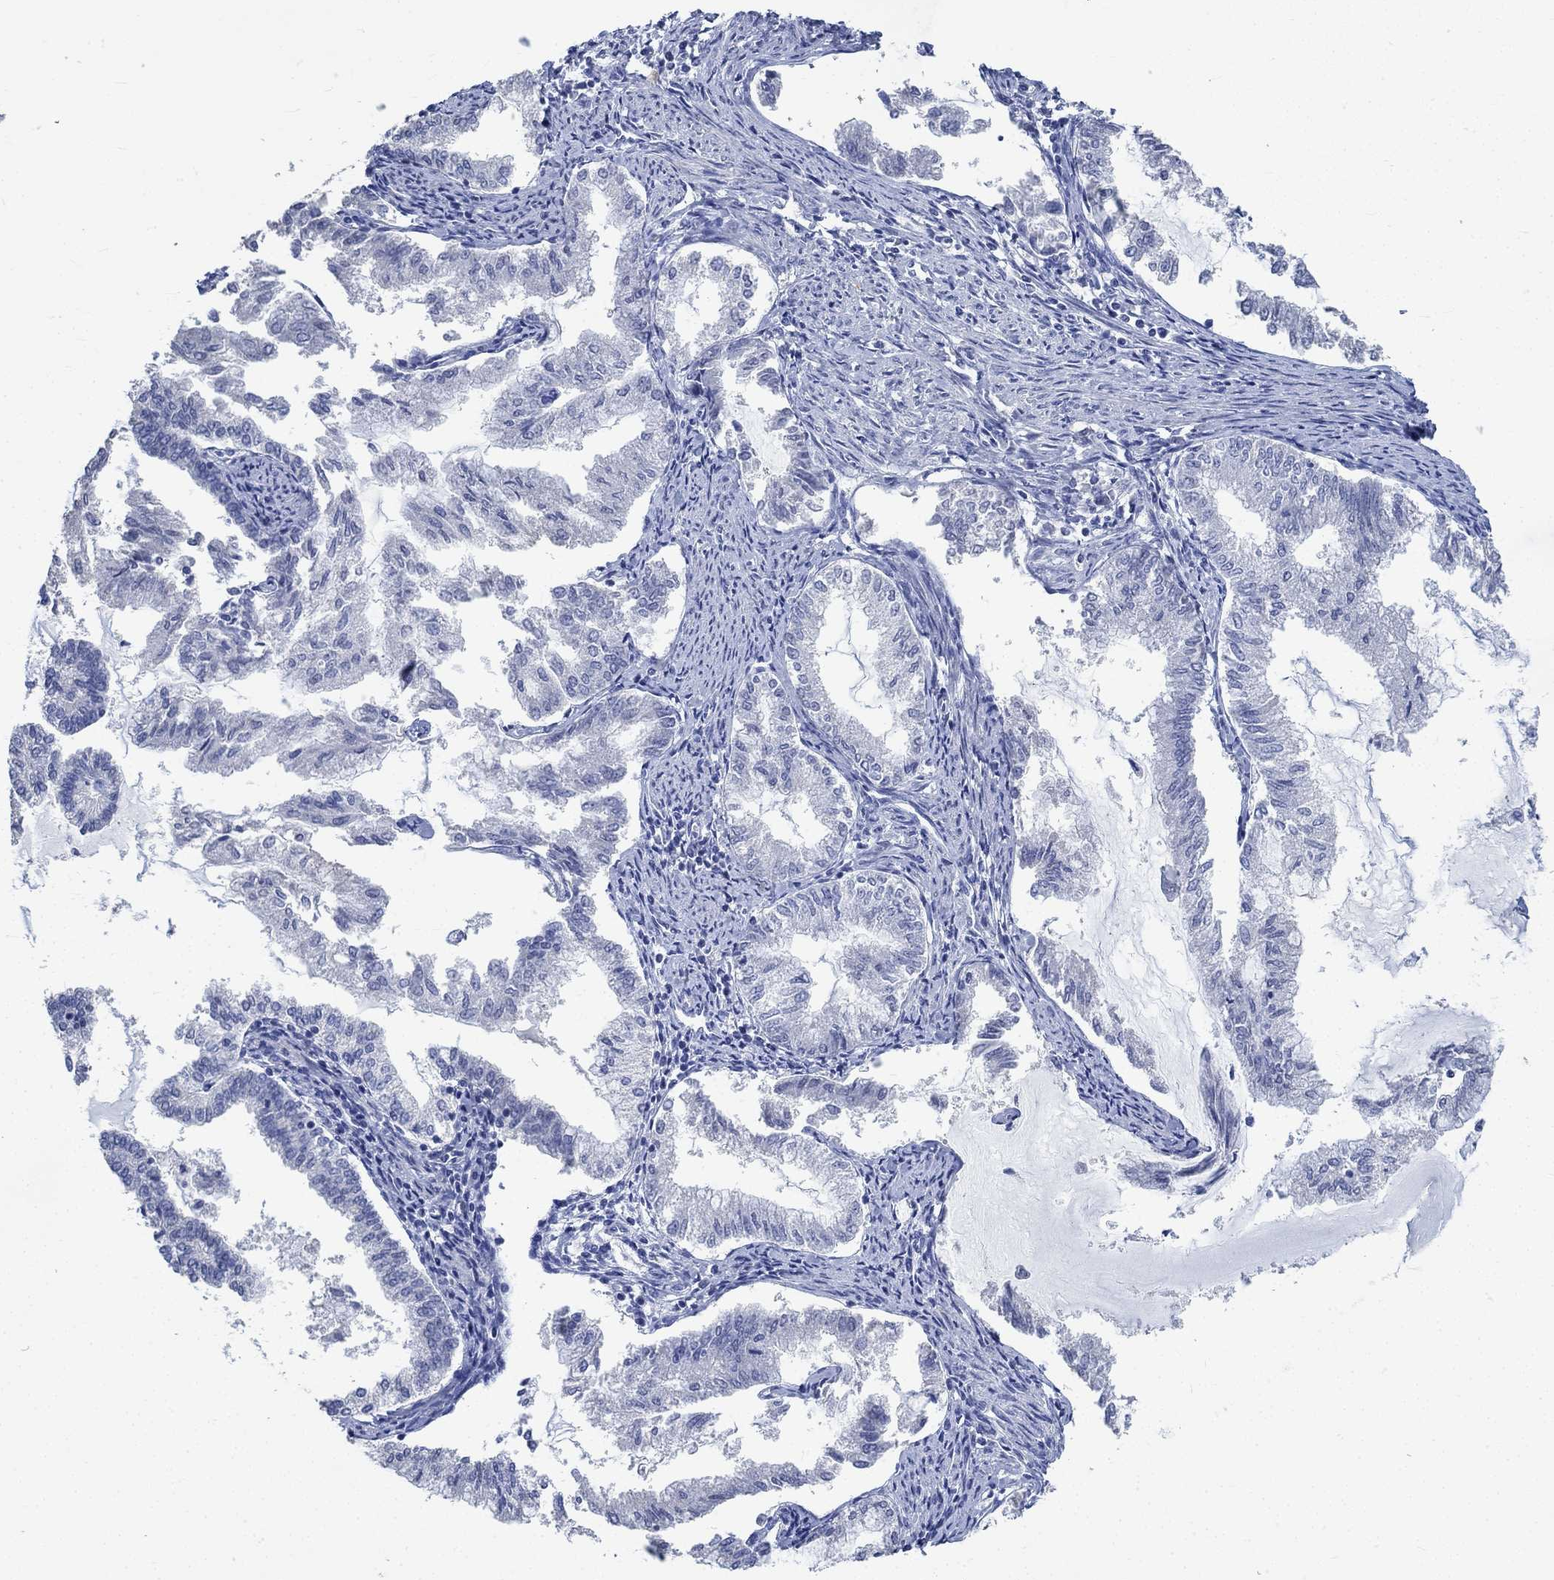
{"staining": {"intensity": "negative", "quantity": "none", "location": "none"}, "tissue": "endometrial cancer", "cell_type": "Tumor cells", "image_type": "cancer", "snomed": [{"axis": "morphology", "description": "Adenocarcinoma, NOS"}, {"axis": "topography", "description": "Endometrium"}], "caption": "Photomicrograph shows no protein positivity in tumor cells of endometrial cancer tissue. (Stains: DAB (3,3'-diaminobenzidine) immunohistochemistry (IHC) with hematoxylin counter stain, Microscopy: brightfield microscopy at high magnification).", "gene": "C4orf47", "patient": {"sex": "female", "age": 79}}